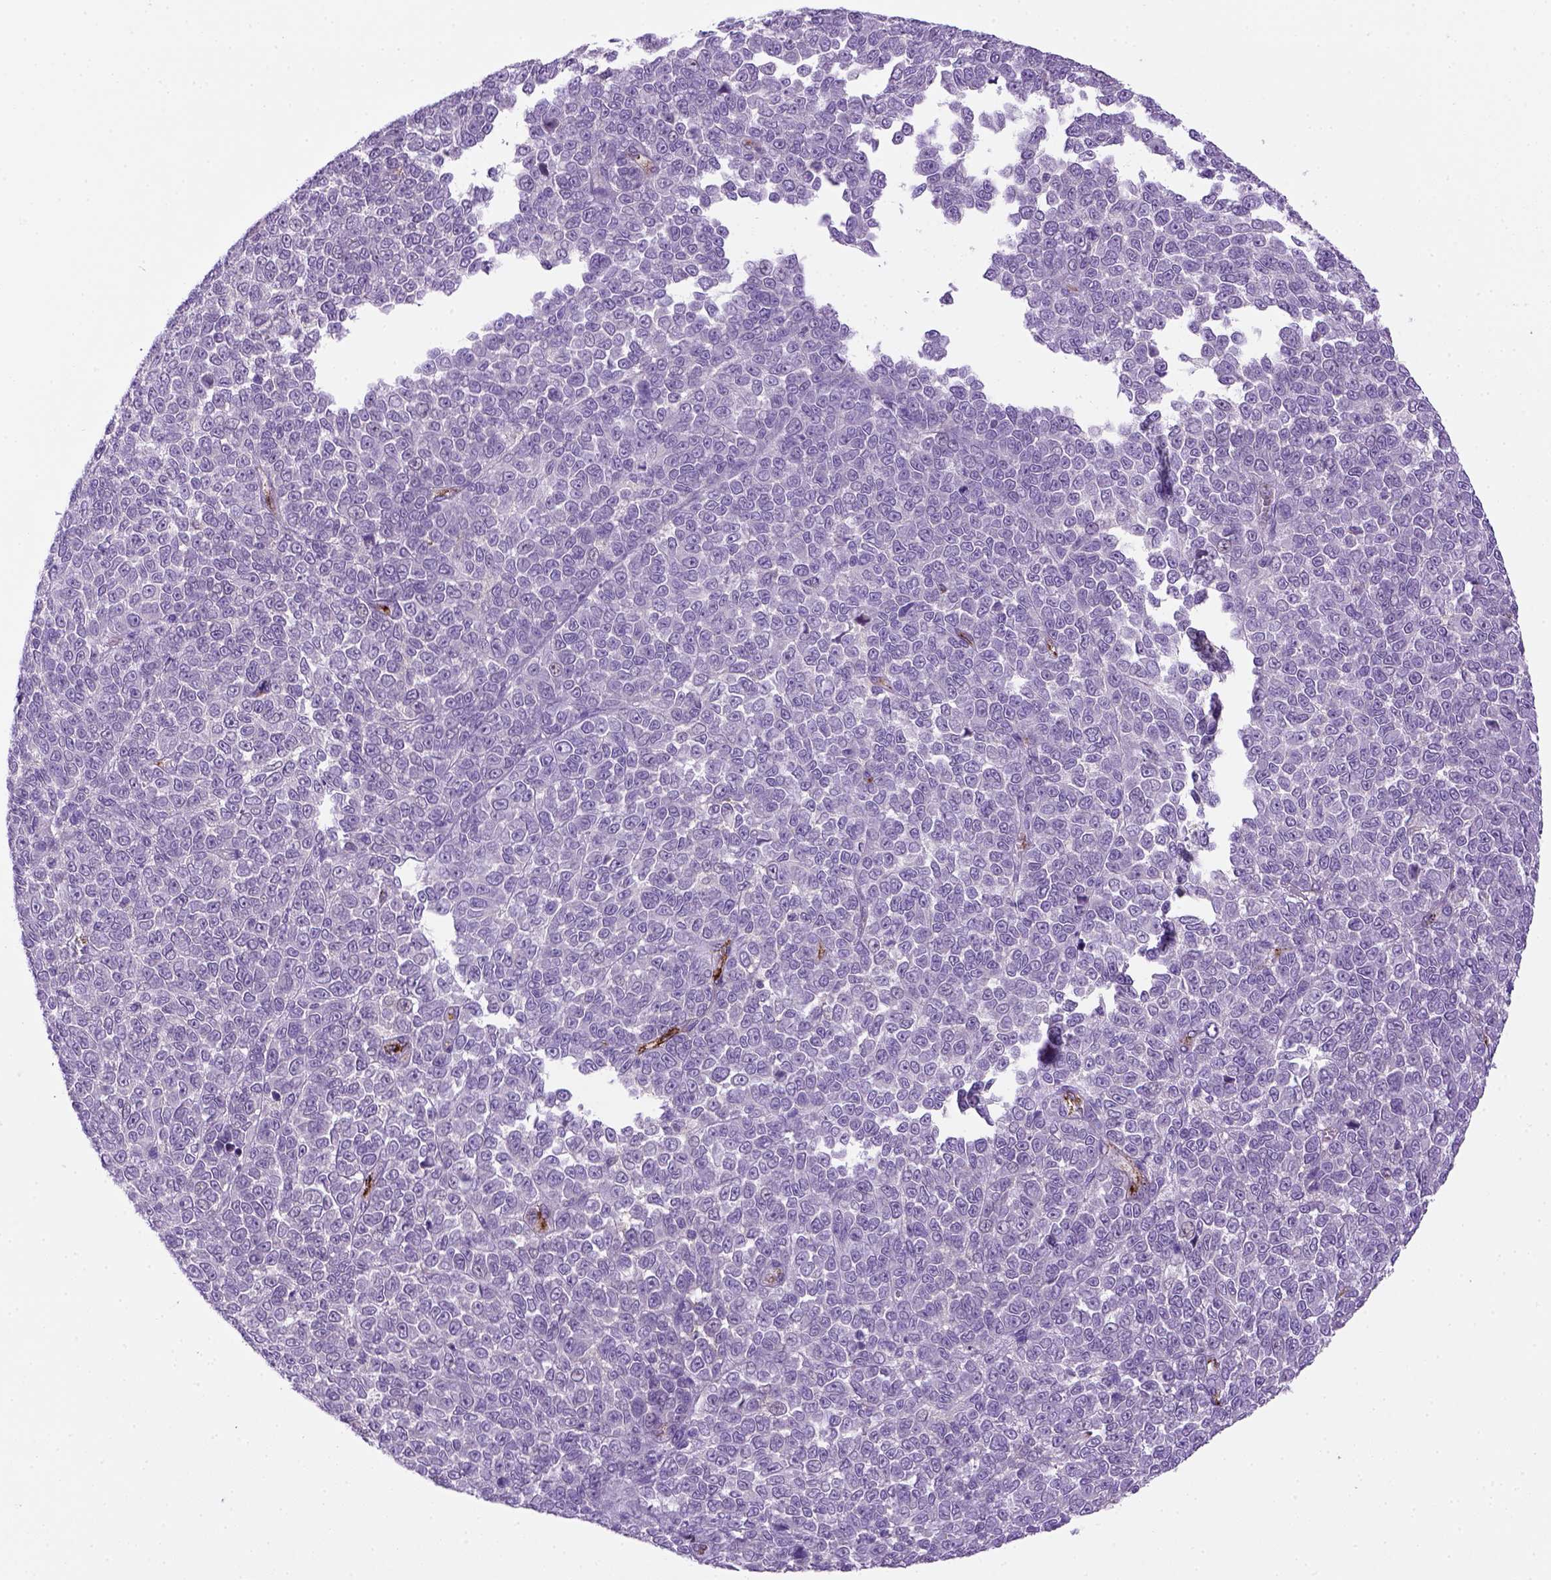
{"staining": {"intensity": "negative", "quantity": "none", "location": "none"}, "tissue": "melanoma", "cell_type": "Tumor cells", "image_type": "cancer", "snomed": [{"axis": "morphology", "description": "Malignant melanoma, NOS"}, {"axis": "topography", "description": "Skin"}], "caption": "Tumor cells show no significant staining in malignant melanoma.", "gene": "VWF", "patient": {"sex": "female", "age": 95}}